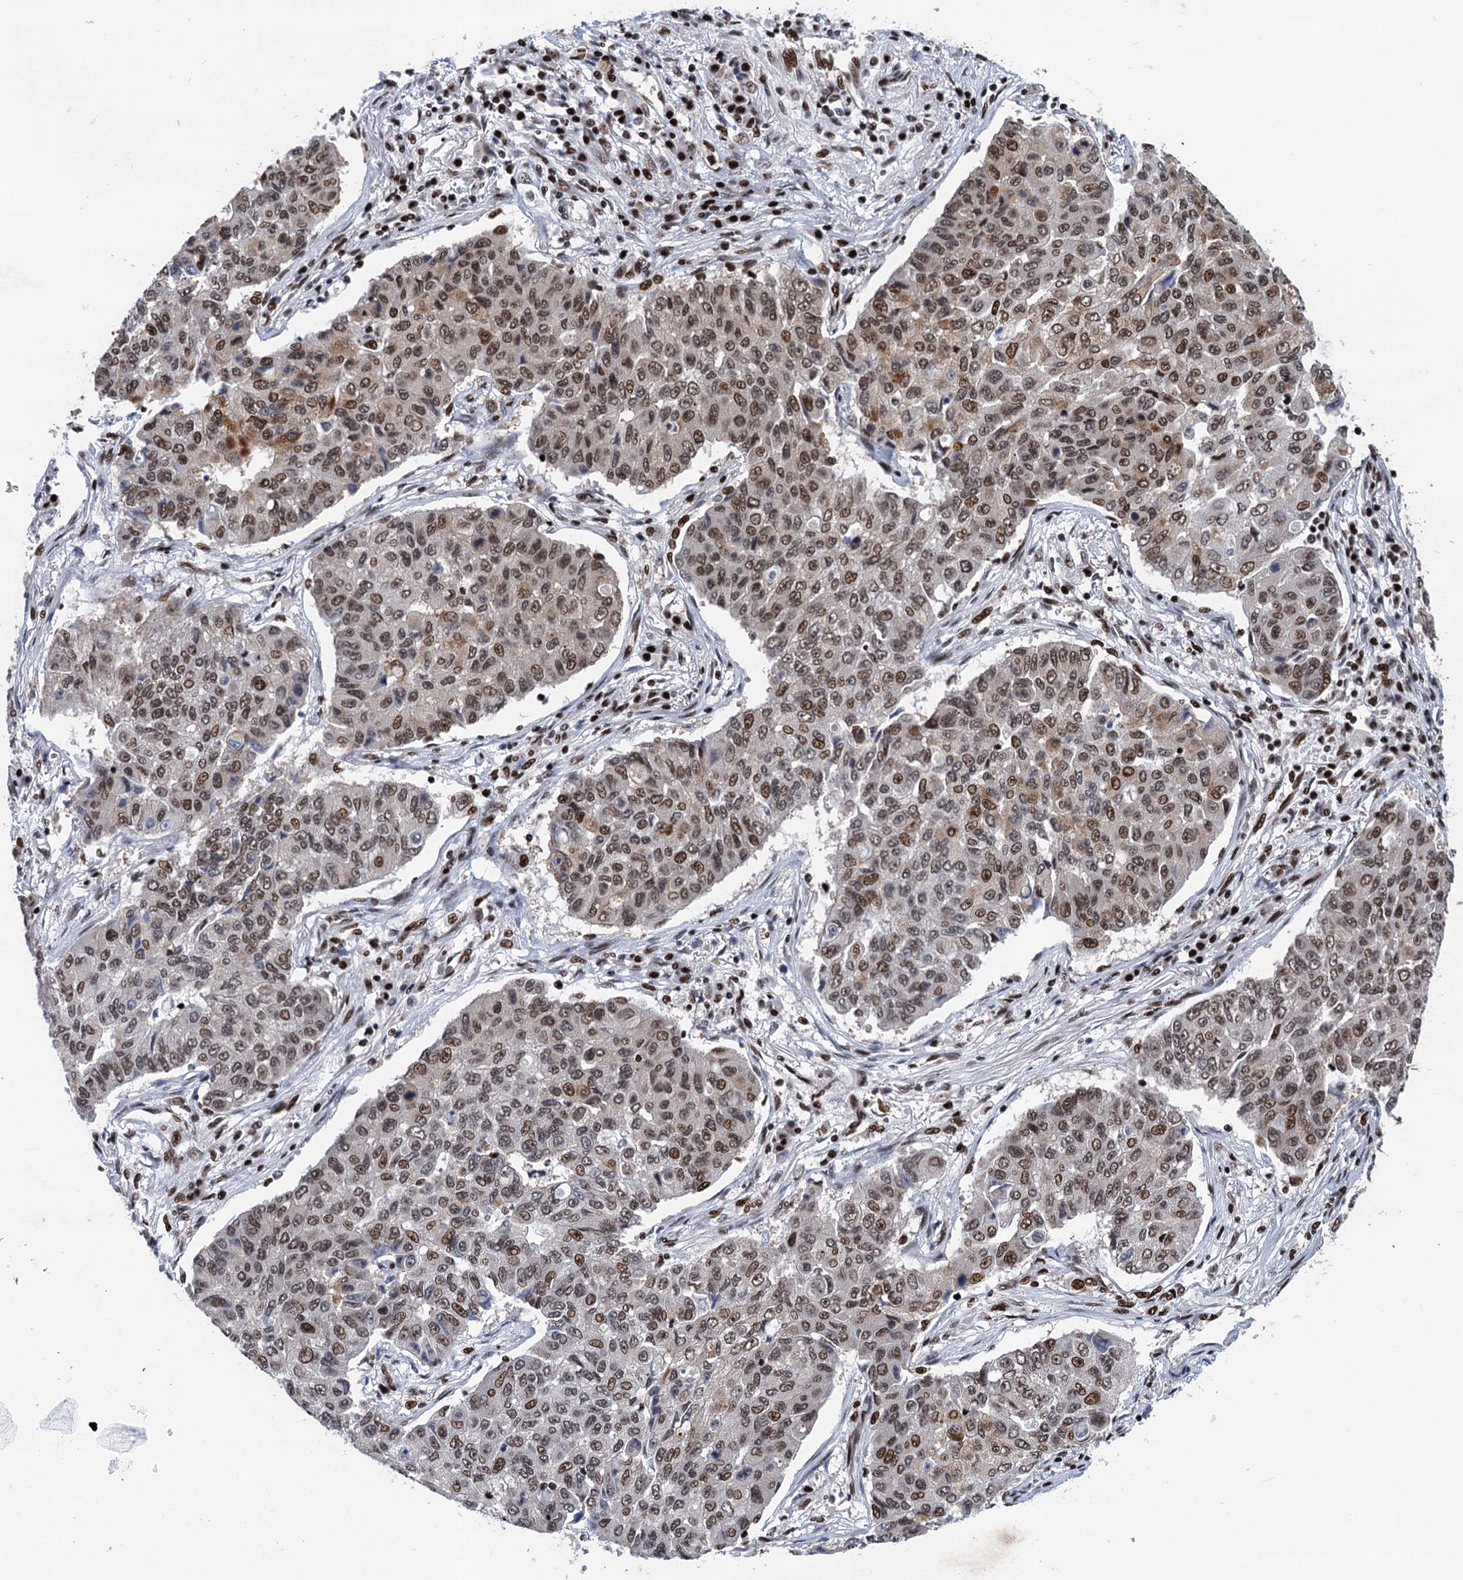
{"staining": {"intensity": "moderate", "quantity": ">75%", "location": "nuclear"}, "tissue": "lung cancer", "cell_type": "Tumor cells", "image_type": "cancer", "snomed": [{"axis": "morphology", "description": "Squamous cell carcinoma, NOS"}, {"axis": "topography", "description": "Lung"}], "caption": "Immunohistochemical staining of human lung squamous cell carcinoma shows moderate nuclear protein staining in approximately >75% of tumor cells. (DAB IHC with brightfield microscopy, high magnification).", "gene": "PPP4R1", "patient": {"sex": "male", "age": 74}}